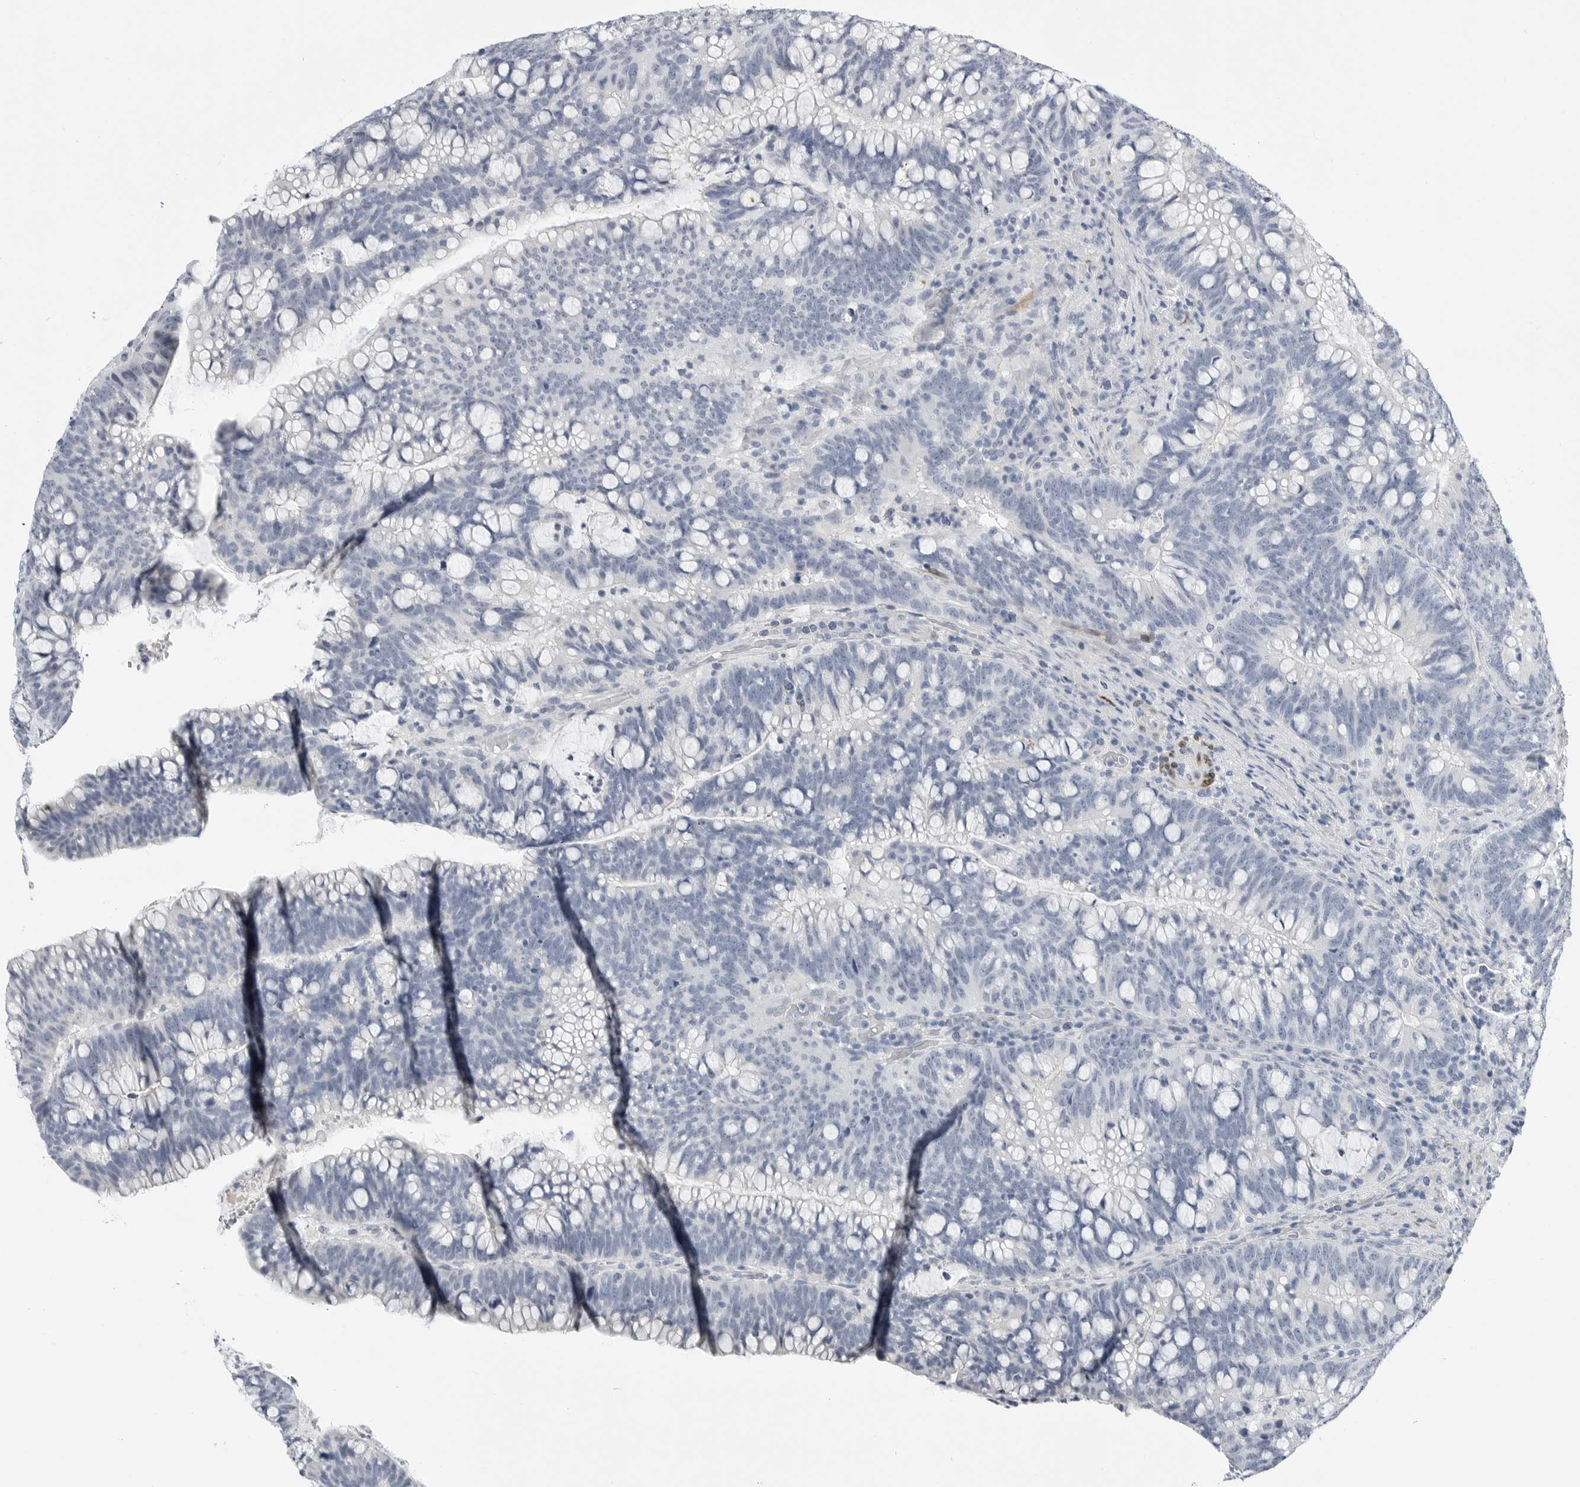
{"staining": {"intensity": "negative", "quantity": "none", "location": "none"}, "tissue": "colorectal cancer", "cell_type": "Tumor cells", "image_type": "cancer", "snomed": [{"axis": "morphology", "description": "Adenocarcinoma, NOS"}, {"axis": "topography", "description": "Colon"}], "caption": "IHC photomicrograph of neoplastic tissue: adenocarcinoma (colorectal) stained with DAB demonstrates no significant protein positivity in tumor cells.", "gene": "PLN", "patient": {"sex": "female", "age": 66}}